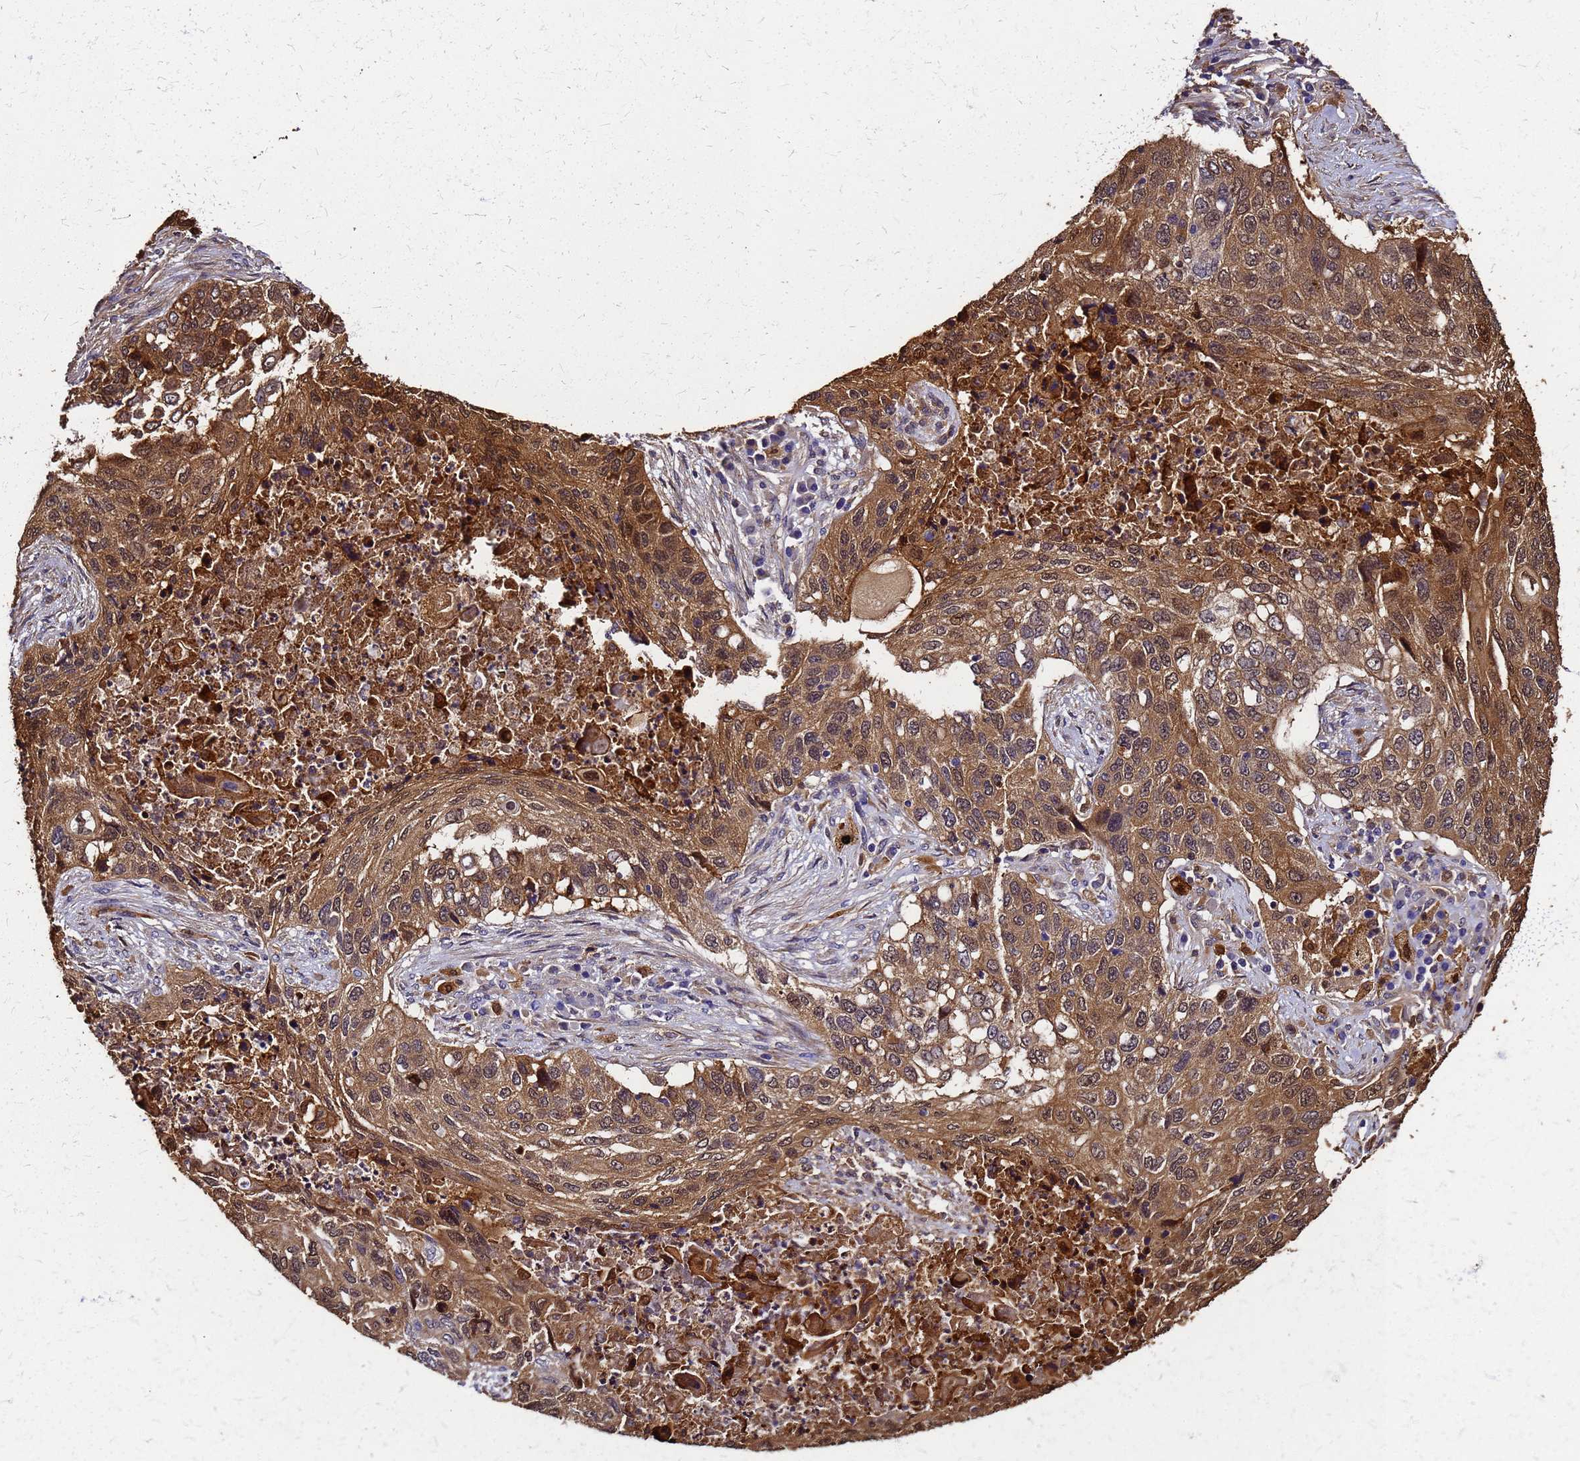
{"staining": {"intensity": "moderate", "quantity": ">75%", "location": "cytoplasmic/membranous"}, "tissue": "lung cancer", "cell_type": "Tumor cells", "image_type": "cancer", "snomed": [{"axis": "morphology", "description": "Squamous cell carcinoma, NOS"}, {"axis": "topography", "description": "Lung"}], "caption": "Protein expression analysis of human lung cancer (squamous cell carcinoma) reveals moderate cytoplasmic/membranous expression in approximately >75% of tumor cells. (IHC, brightfield microscopy, high magnification).", "gene": "S100A11", "patient": {"sex": "female", "age": 63}}